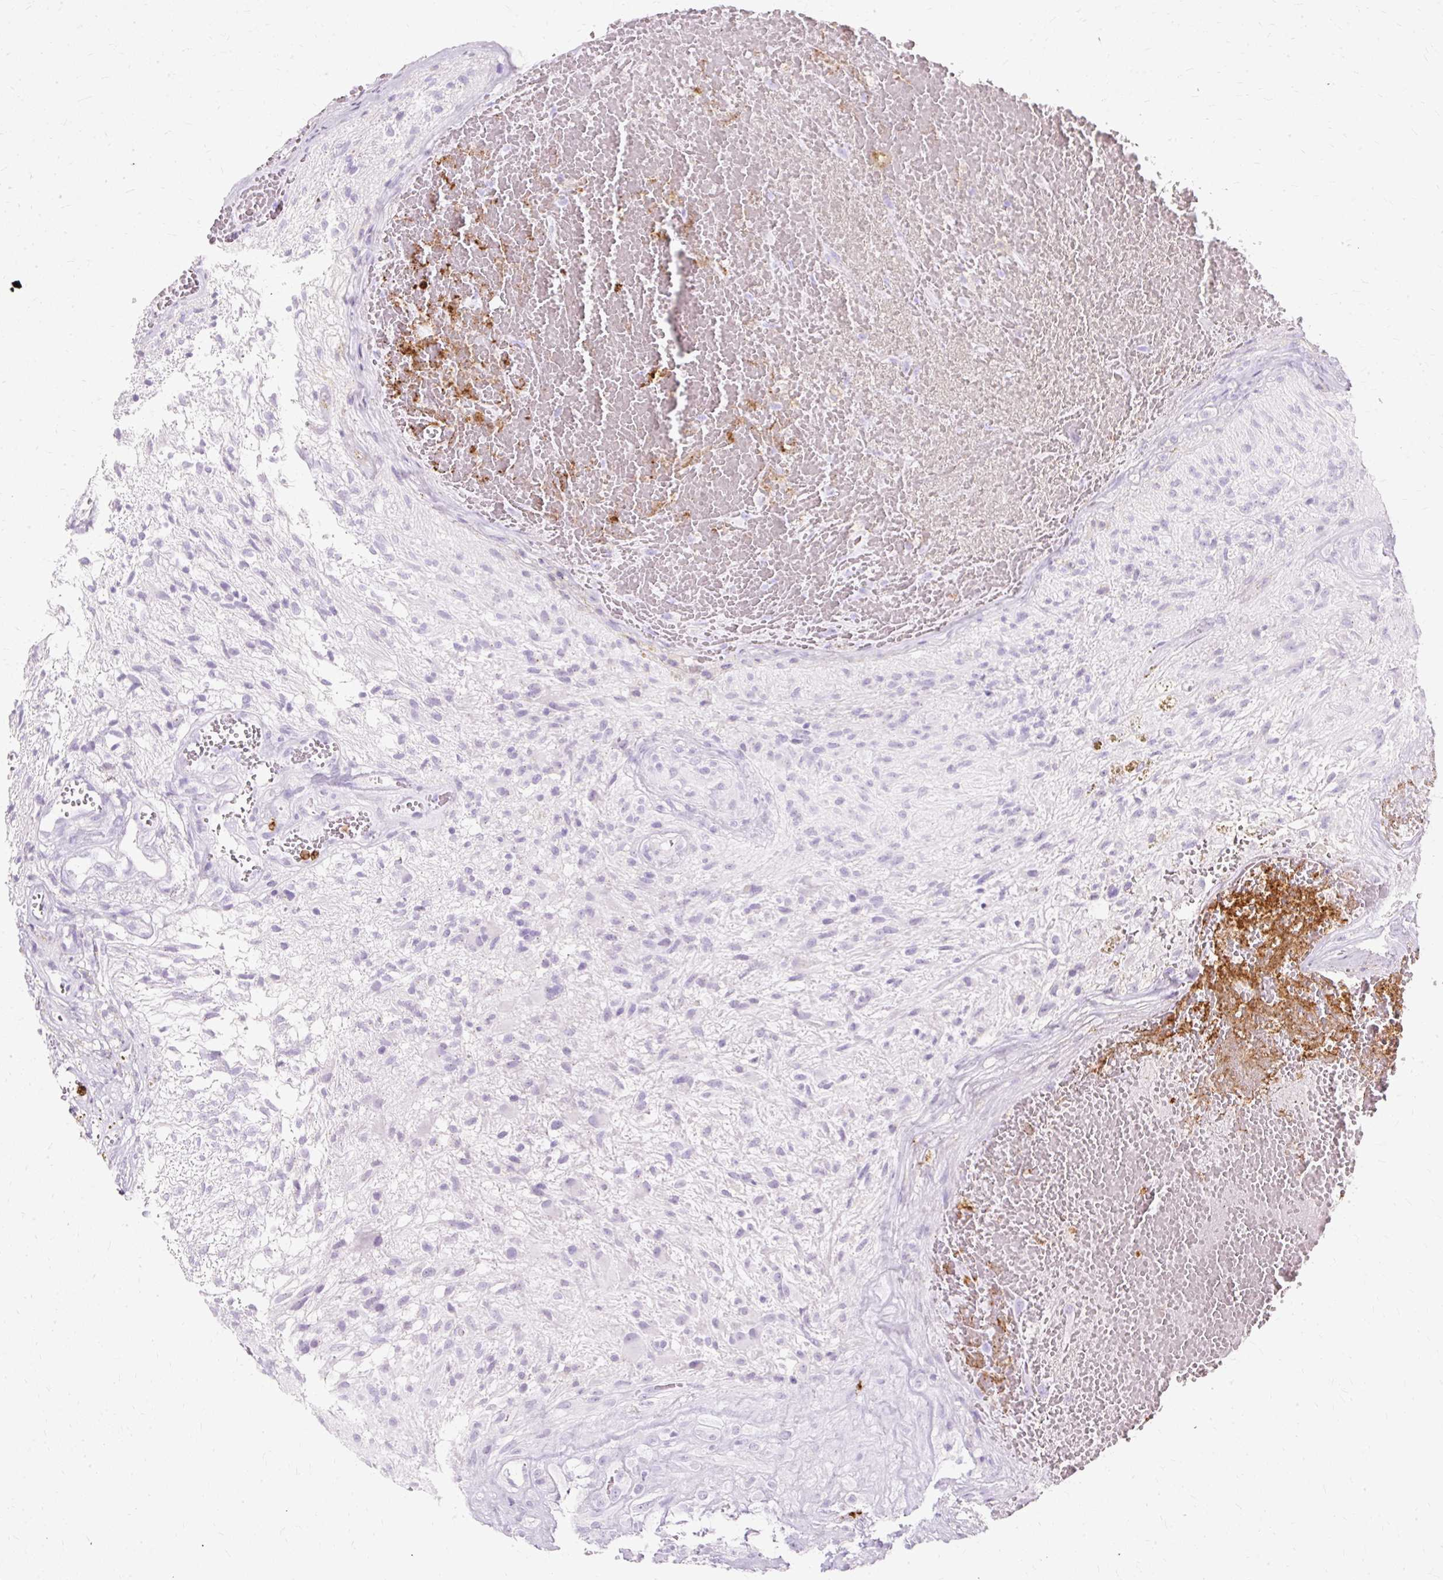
{"staining": {"intensity": "negative", "quantity": "none", "location": "none"}, "tissue": "glioma", "cell_type": "Tumor cells", "image_type": "cancer", "snomed": [{"axis": "morphology", "description": "Glioma, malignant, High grade"}, {"axis": "topography", "description": "Brain"}], "caption": "This photomicrograph is of glioma stained with immunohistochemistry to label a protein in brown with the nuclei are counter-stained blue. There is no staining in tumor cells. (Brightfield microscopy of DAB immunohistochemistry at high magnification).", "gene": "DEFA1", "patient": {"sex": "male", "age": 56}}